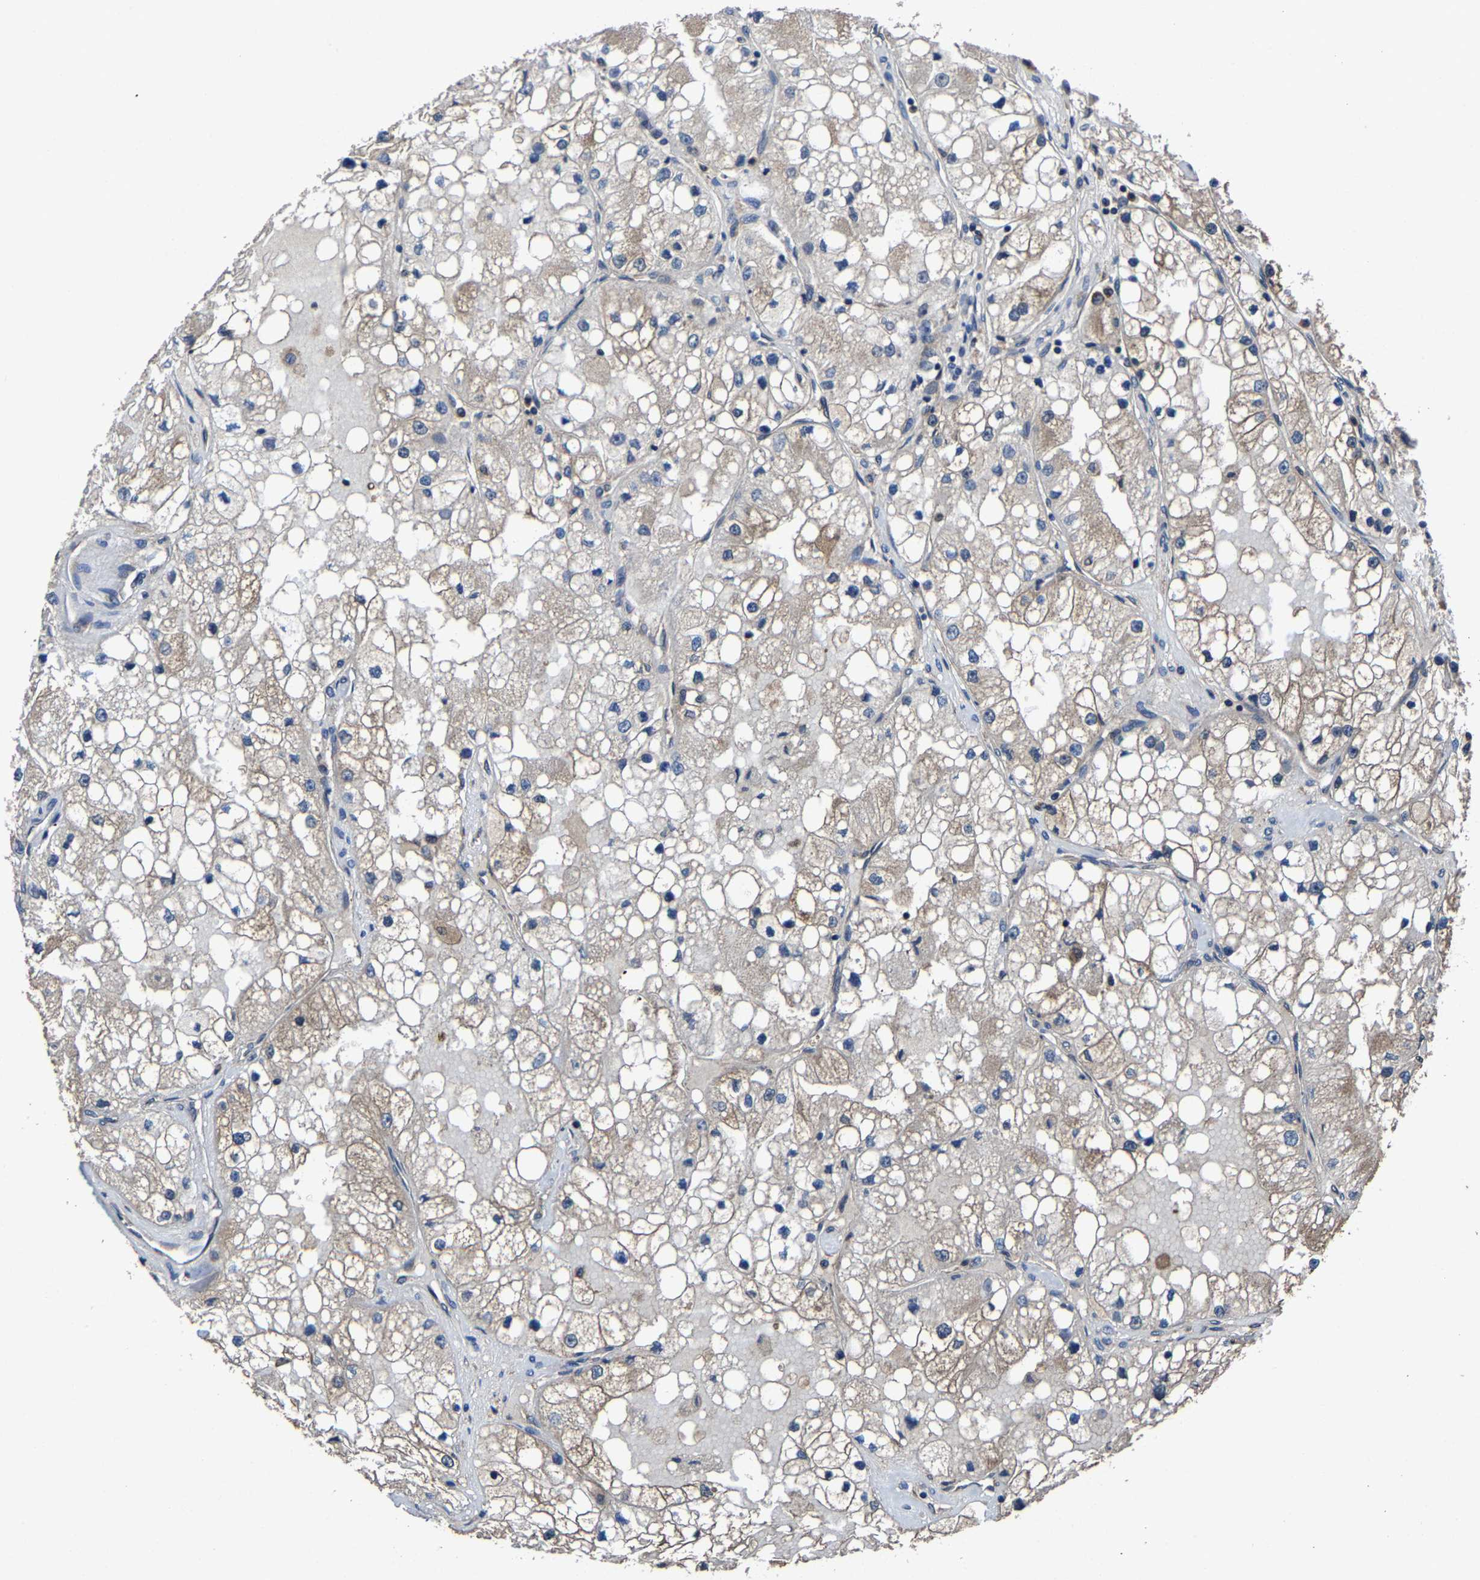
{"staining": {"intensity": "weak", "quantity": "25%-75%", "location": "cytoplasmic/membranous"}, "tissue": "renal cancer", "cell_type": "Tumor cells", "image_type": "cancer", "snomed": [{"axis": "morphology", "description": "Adenocarcinoma, NOS"}, {"axis": "topography", "description": "Kidney"}], "caption": "Immunohistochemical staining of renal adenocarcinoma exhibits low levels of weak cytoplasmic/membranous protein positivity in approximately 25%-75% of tumor cells.", "gene": "EBAG9", "patient": {"sex": "male", "age": 68}}